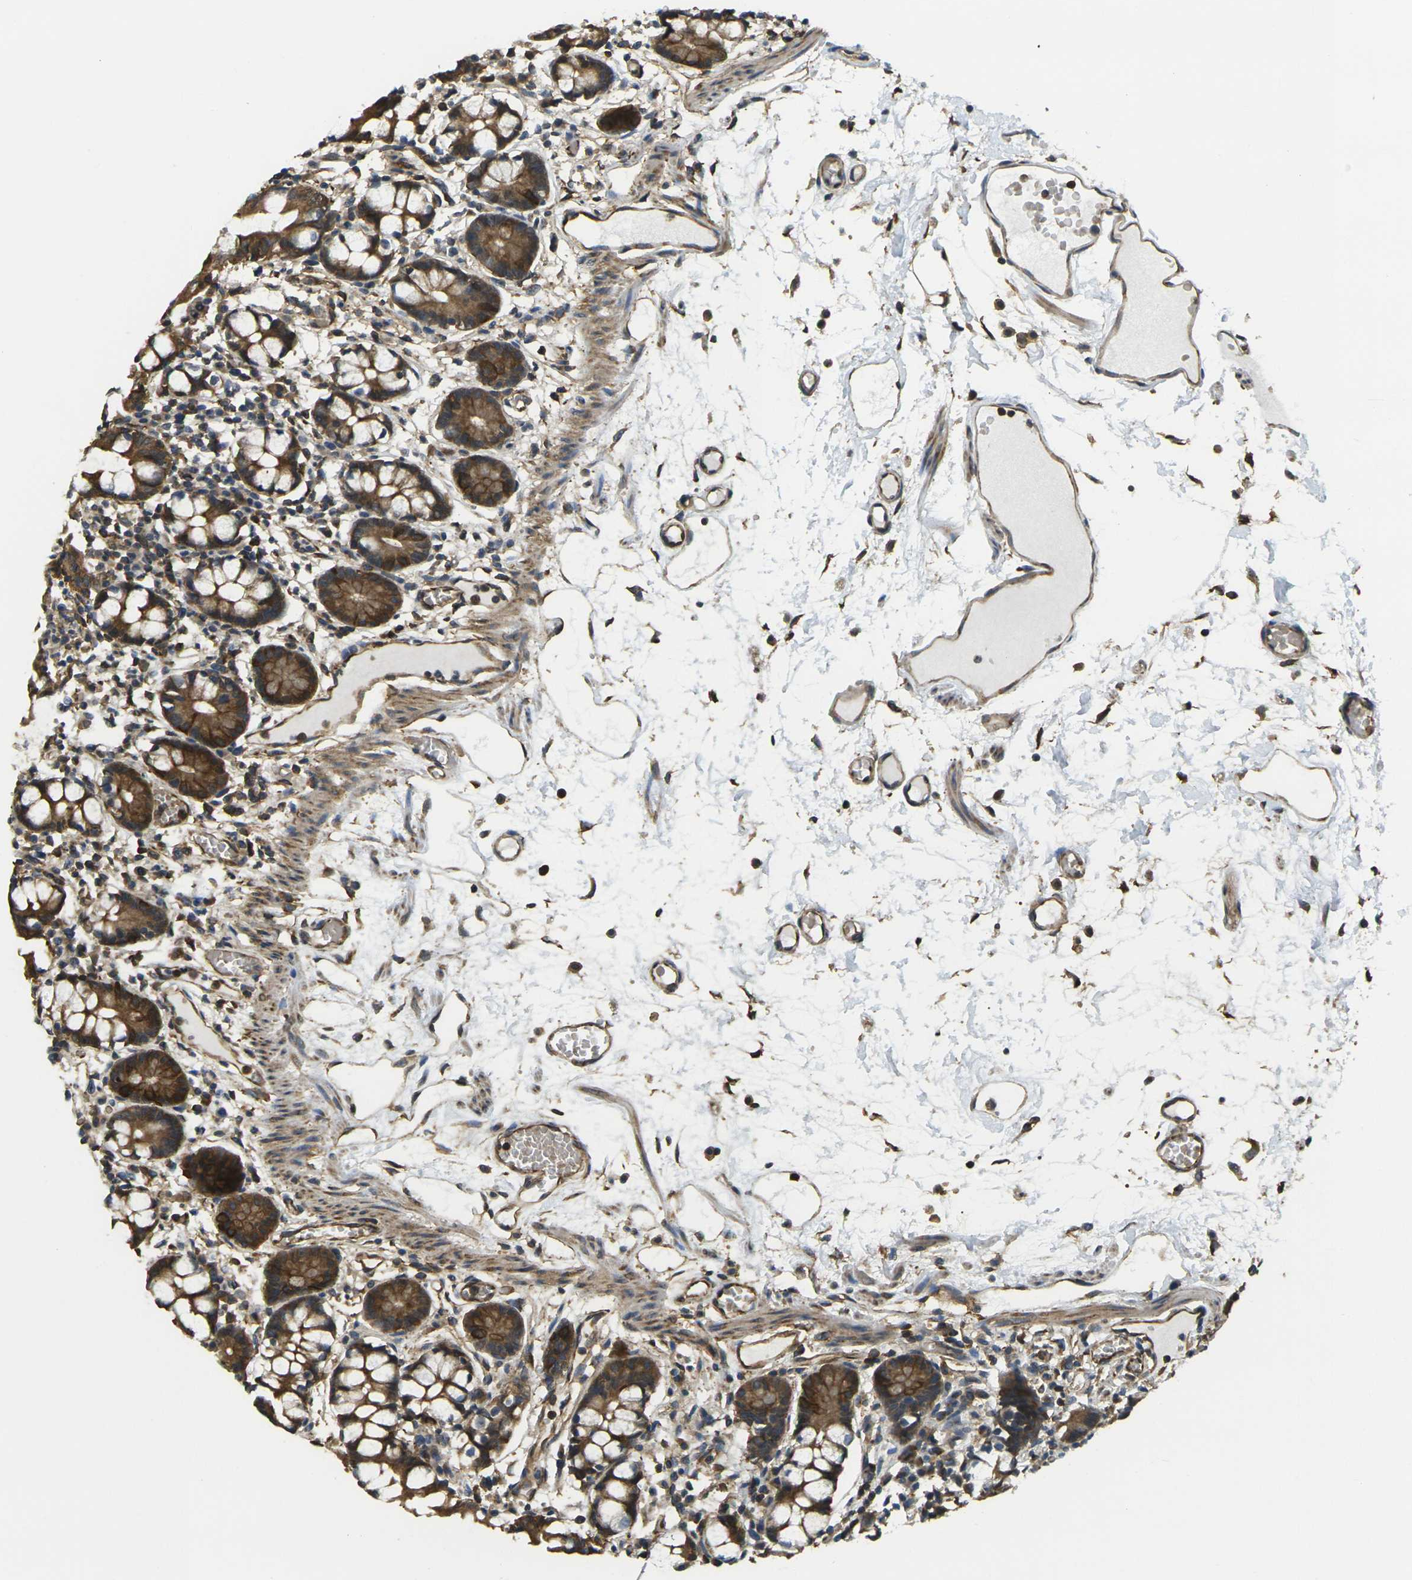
{"staining": {"intensity": "strong", "quantity": ">75%", "location": "cytoplasmic/membranous"}, "tissue": "small intestine", "cell_type": "Glandular cells", "image_type": "normal", "snomed": [{"axis": "morphology", "description": "Normal tissue, NOS"}, {"axis": "morphology", "description": "Cystadenocarcinoma, serous, Metastatic site"}, {"axis": "topography", "description": "Small intestine"}], "caption": "Immunohistochemical staining of normal human small intestine exhibits high levels of strong cytoplasmic/membranous expression in approximately >75% of glandular cells. (IHC, brightfield microscopy, high magnification).", "gene": "CAST", "patient": {"sex": "female", "age": 61}}